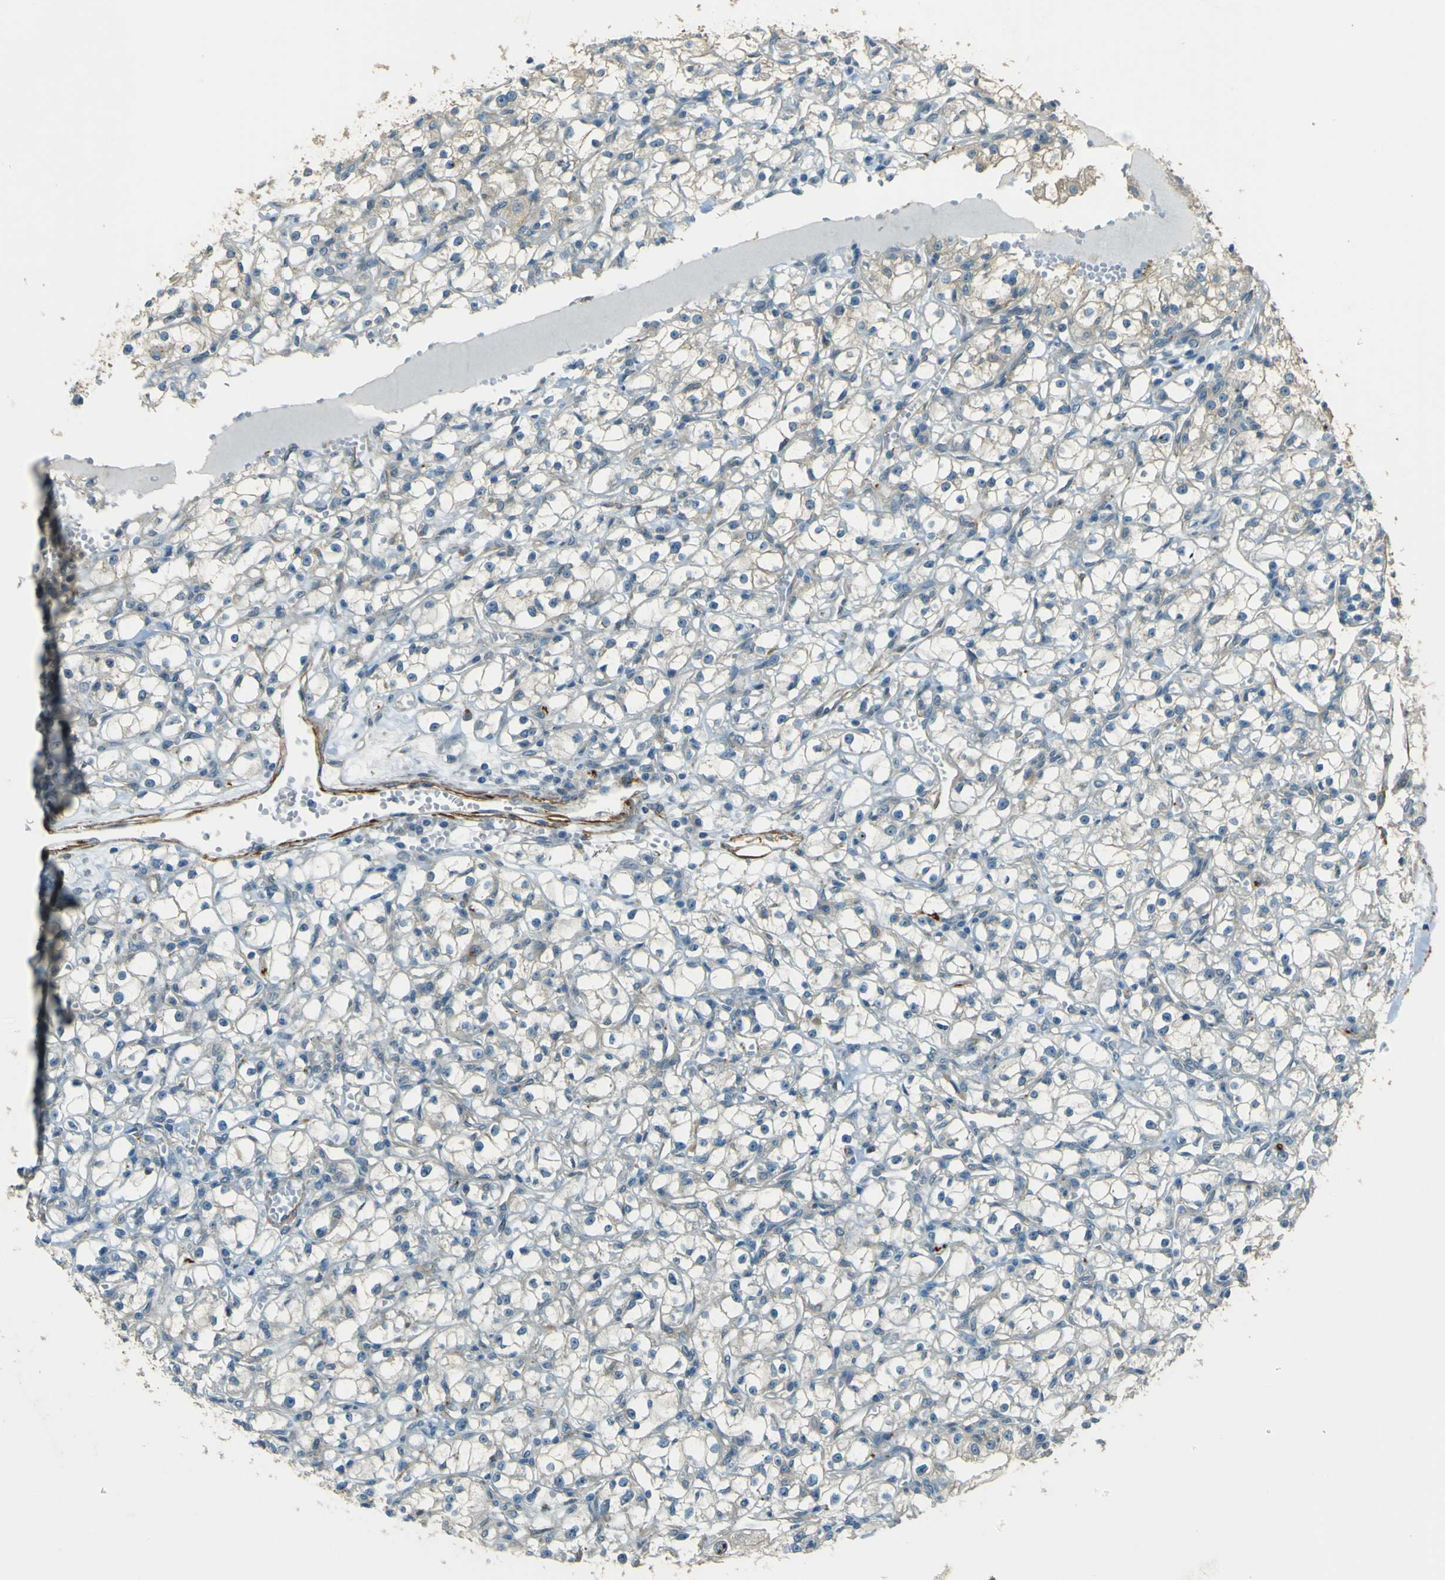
{"staining": {"intensity": "weak", "quantity": "<25%", "location": "cytoplasmic/membranous"}, "tissue": "renal cancer", "cell_type": "Tumor cells", "image_type": "cancer", "snomed": [{"axis": "morphology", "description": "Adenocarcinoma, NOS"}, {"axis": "topography", "description": "Kidney"}], "caption": "A high-resolution image shows IHC staining of renal adenocarcinoma, which demonstrates no significant expression in tumor cells.", "gene": "NEXN", "patient": {"sex": "male", "age": 56}}